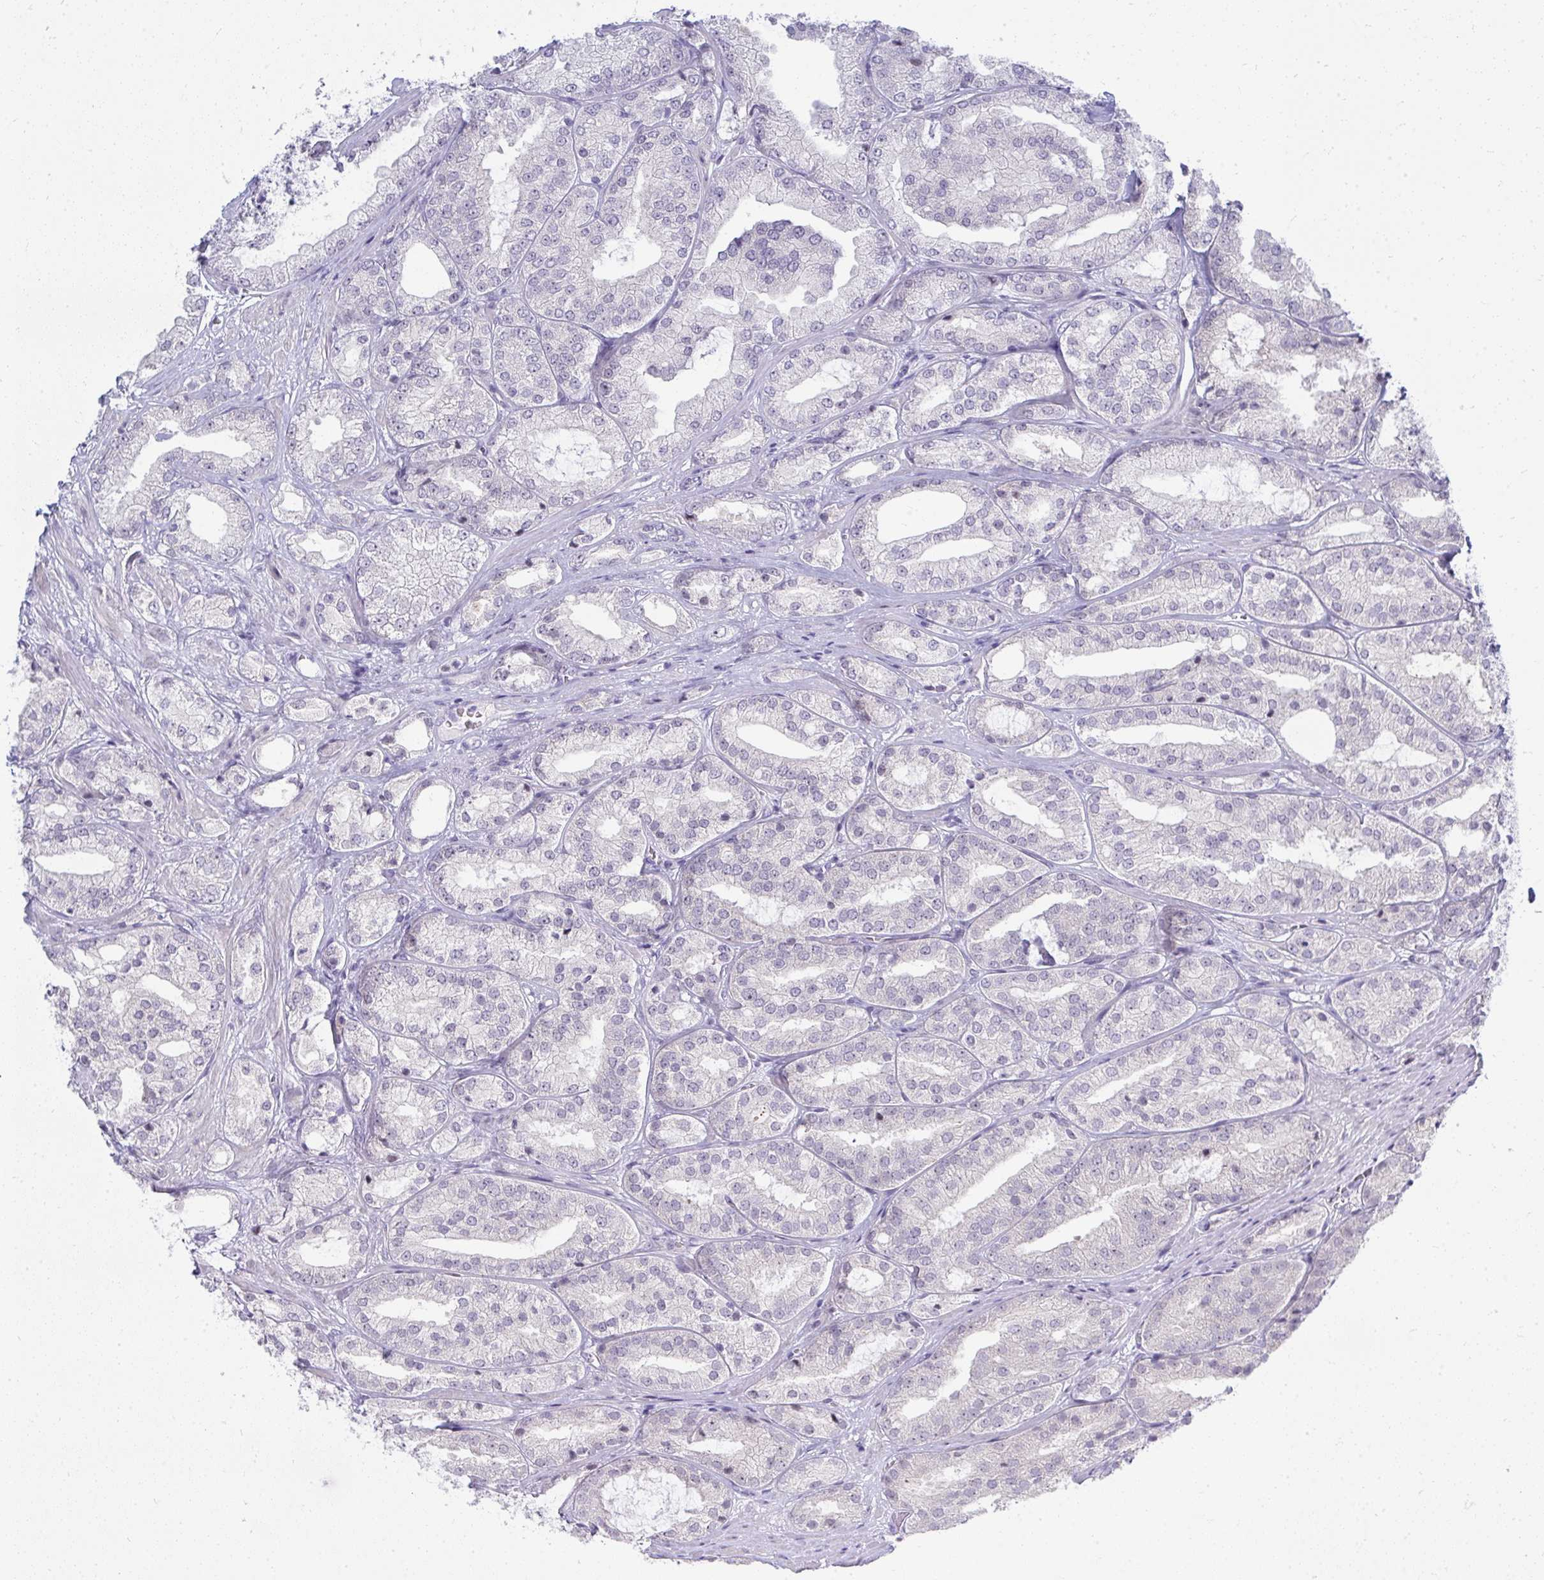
{"staining": {"intensity": "negative", "quantity": "none", "location": "none"}, "tissue": "prostate cancer", "cell_type": "Tumor cells", "image_type": "cancer", "snomed": [{"axis": "morphology", "description": "Adenocarcinoma, High grade"}, {"axis": "topography", "description": "Prostate"}], "caption": "DAB (3,3'-diaminobenzidine) immunohistochemical staining of human prostate cancer (adenocarcinoma (high-grade)) shows no significant staining in tumor cells. (Stains: DAB immunohistochemistry with hematoxylin counter stain, Microscopy: brightfield microscopy at high magnification).", "gene": "EID3", "patient": {"sex": "male", "age": 68}}